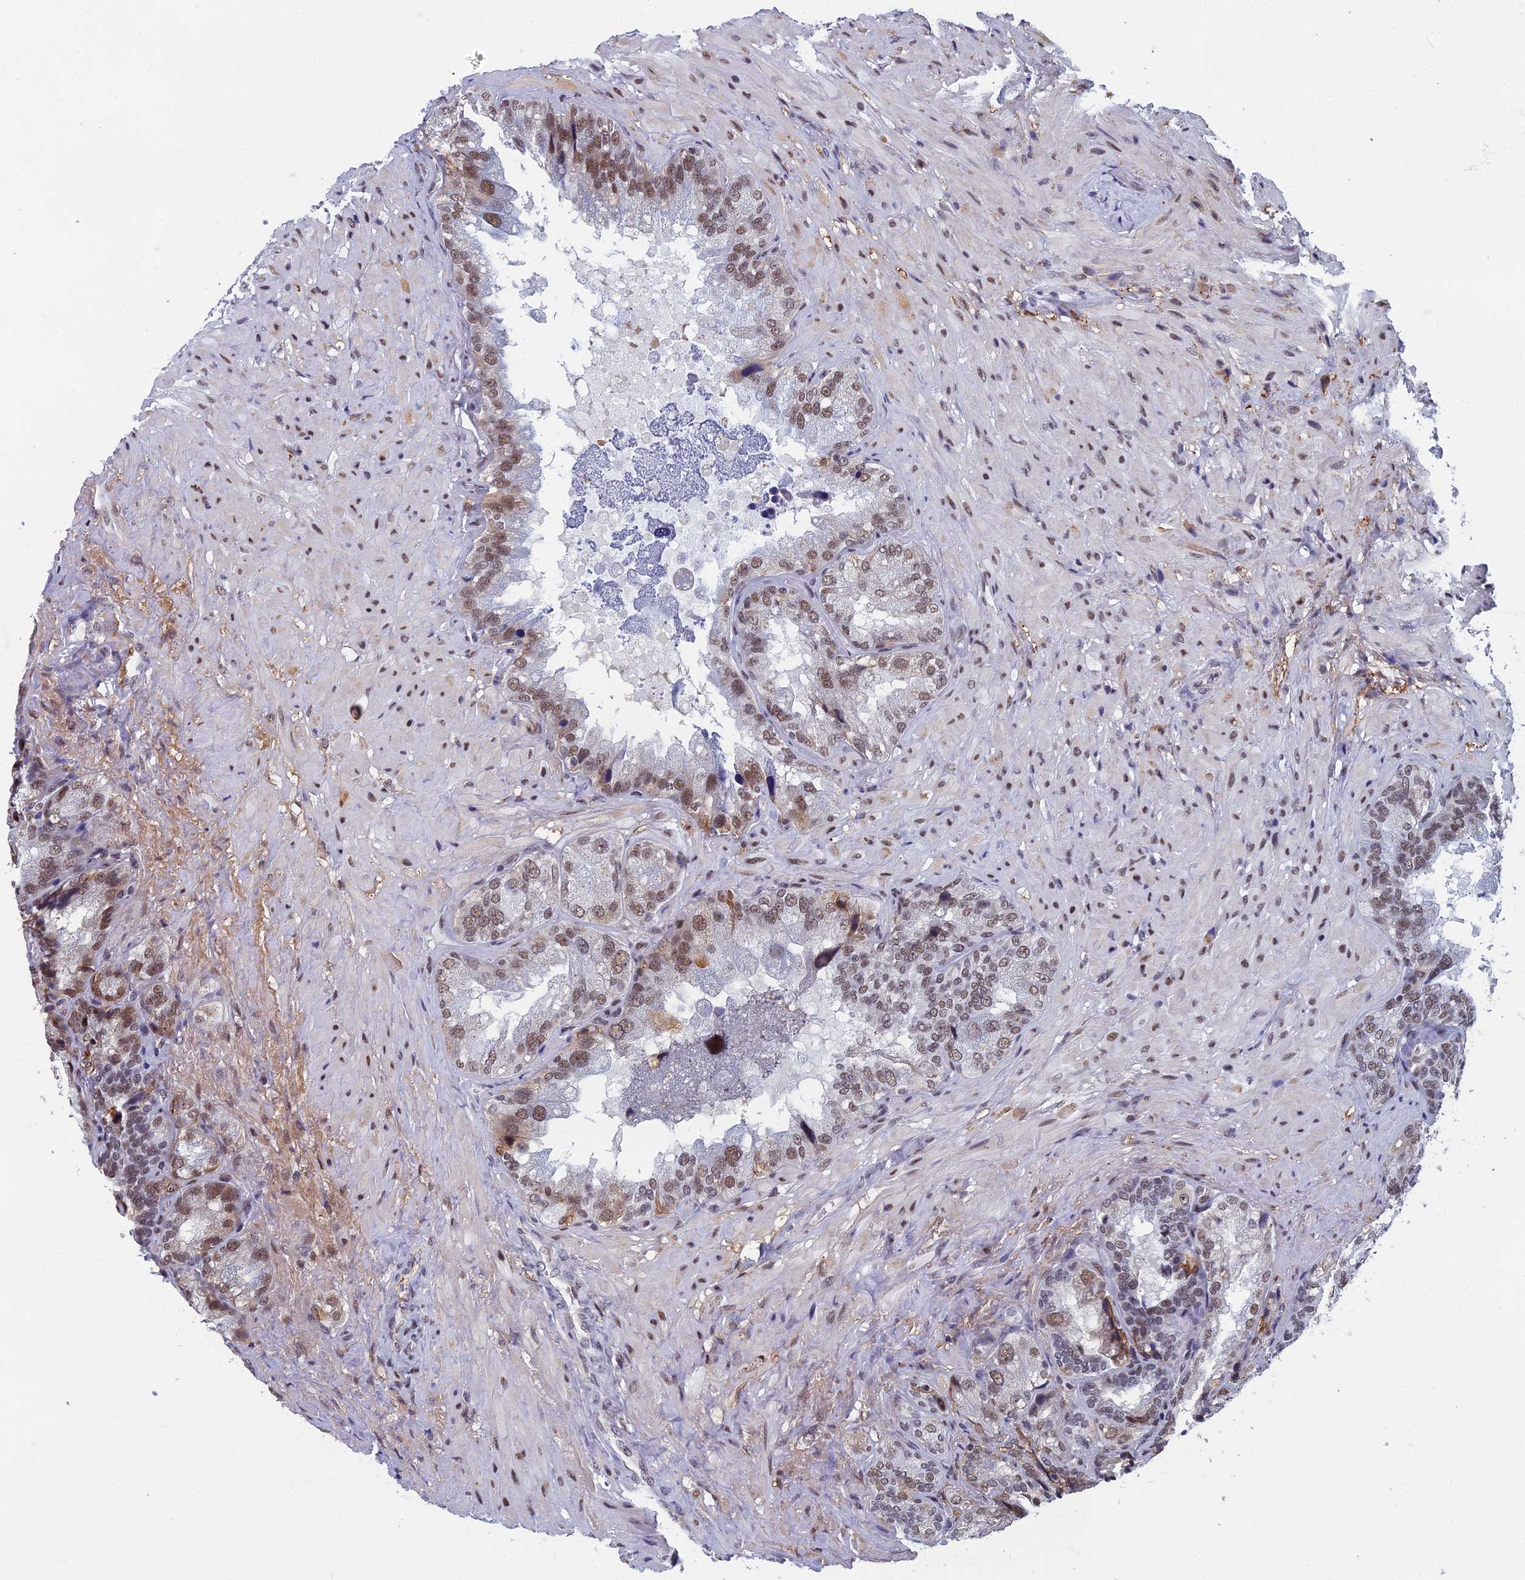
{"staining": {"intensity": "moderate", "quantity": "25%-75%", "location": "nuclear"}, "tissue": "seminal vesicle", "cell_type": "Glandular cells", "image_type": "normal", "snomed": [{"axis": "morphology", "description": "Normal tissue, NOS"}, {"axis": "topography", "description": "Seminal veicle"}, {"axis": "topography", "description": "Peripheral nerve tissue"}], "caption": "About 25%-75% of glandular cells in benign human seminal vesicle exhibit moderate nuclear protein staining as visualized by brown immunohistochemical staining.", "gene": "TAF13", "patient": {"sex": "male", "age": 63}}